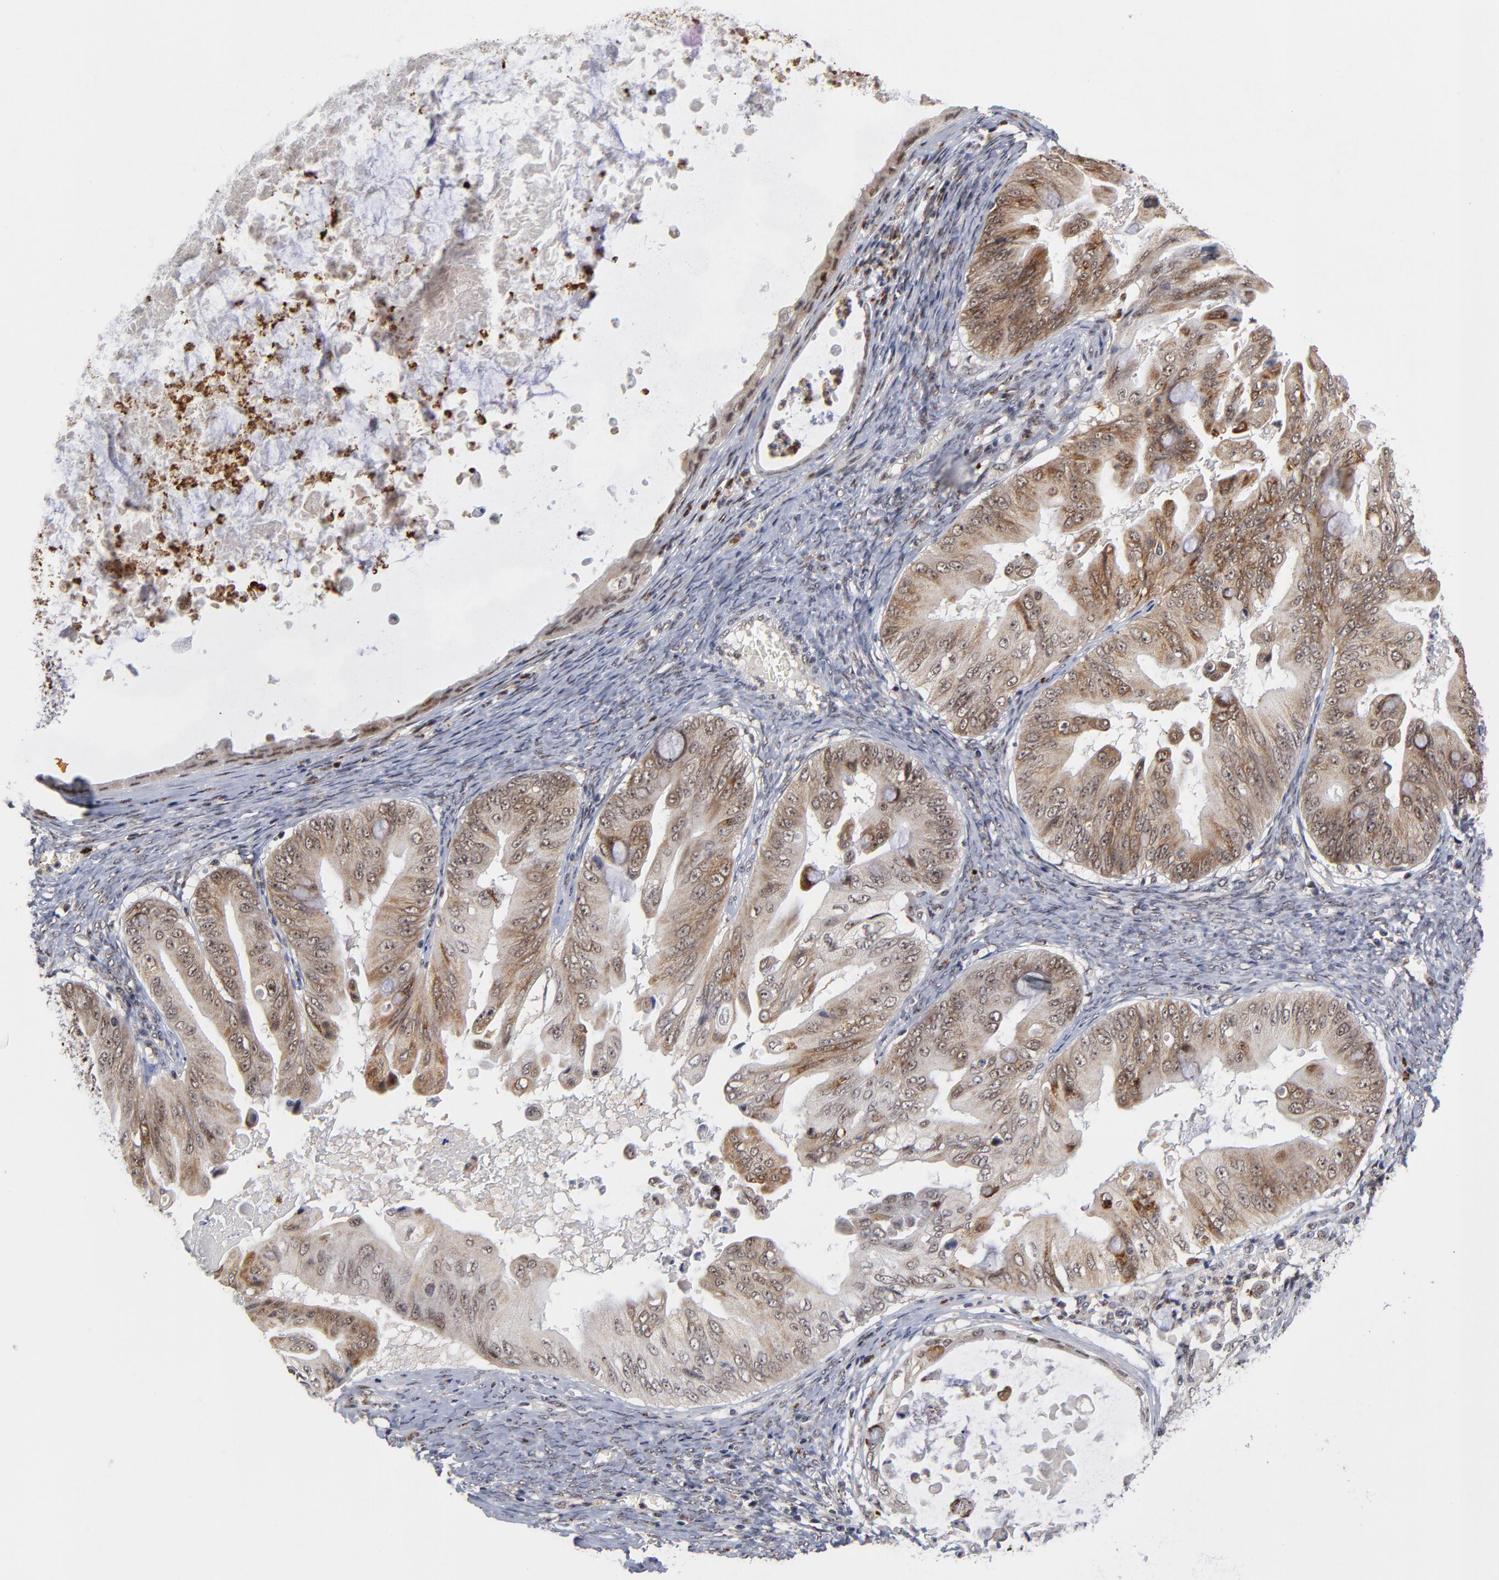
{"staining": {"intensity": "moderate", "quantity": "25%-75%", "location": "cytoplasmic/membranous,nuclear"}, "tissue": "ovarian cancer", "cell_type": "Tumor cells", "image_type": "cancer", "snomed": [{"axis": "morphology", "description": "Cystadenocarcinoma, mucinous, NOS"}, {"axis": "topography", "description": "Ovary"}], "caption": "An immunohistochemistry image of tumor tissue is shown. Protein staining in brown labels moderate cytoplasmic/membranous and nuclear positivity in ovarian mucinous cystadenocarcinoma within tumor cells. Nuclei are stained in blue.", "gene": "ZNF419", "patient": {"sex": "female", "age": 37}}